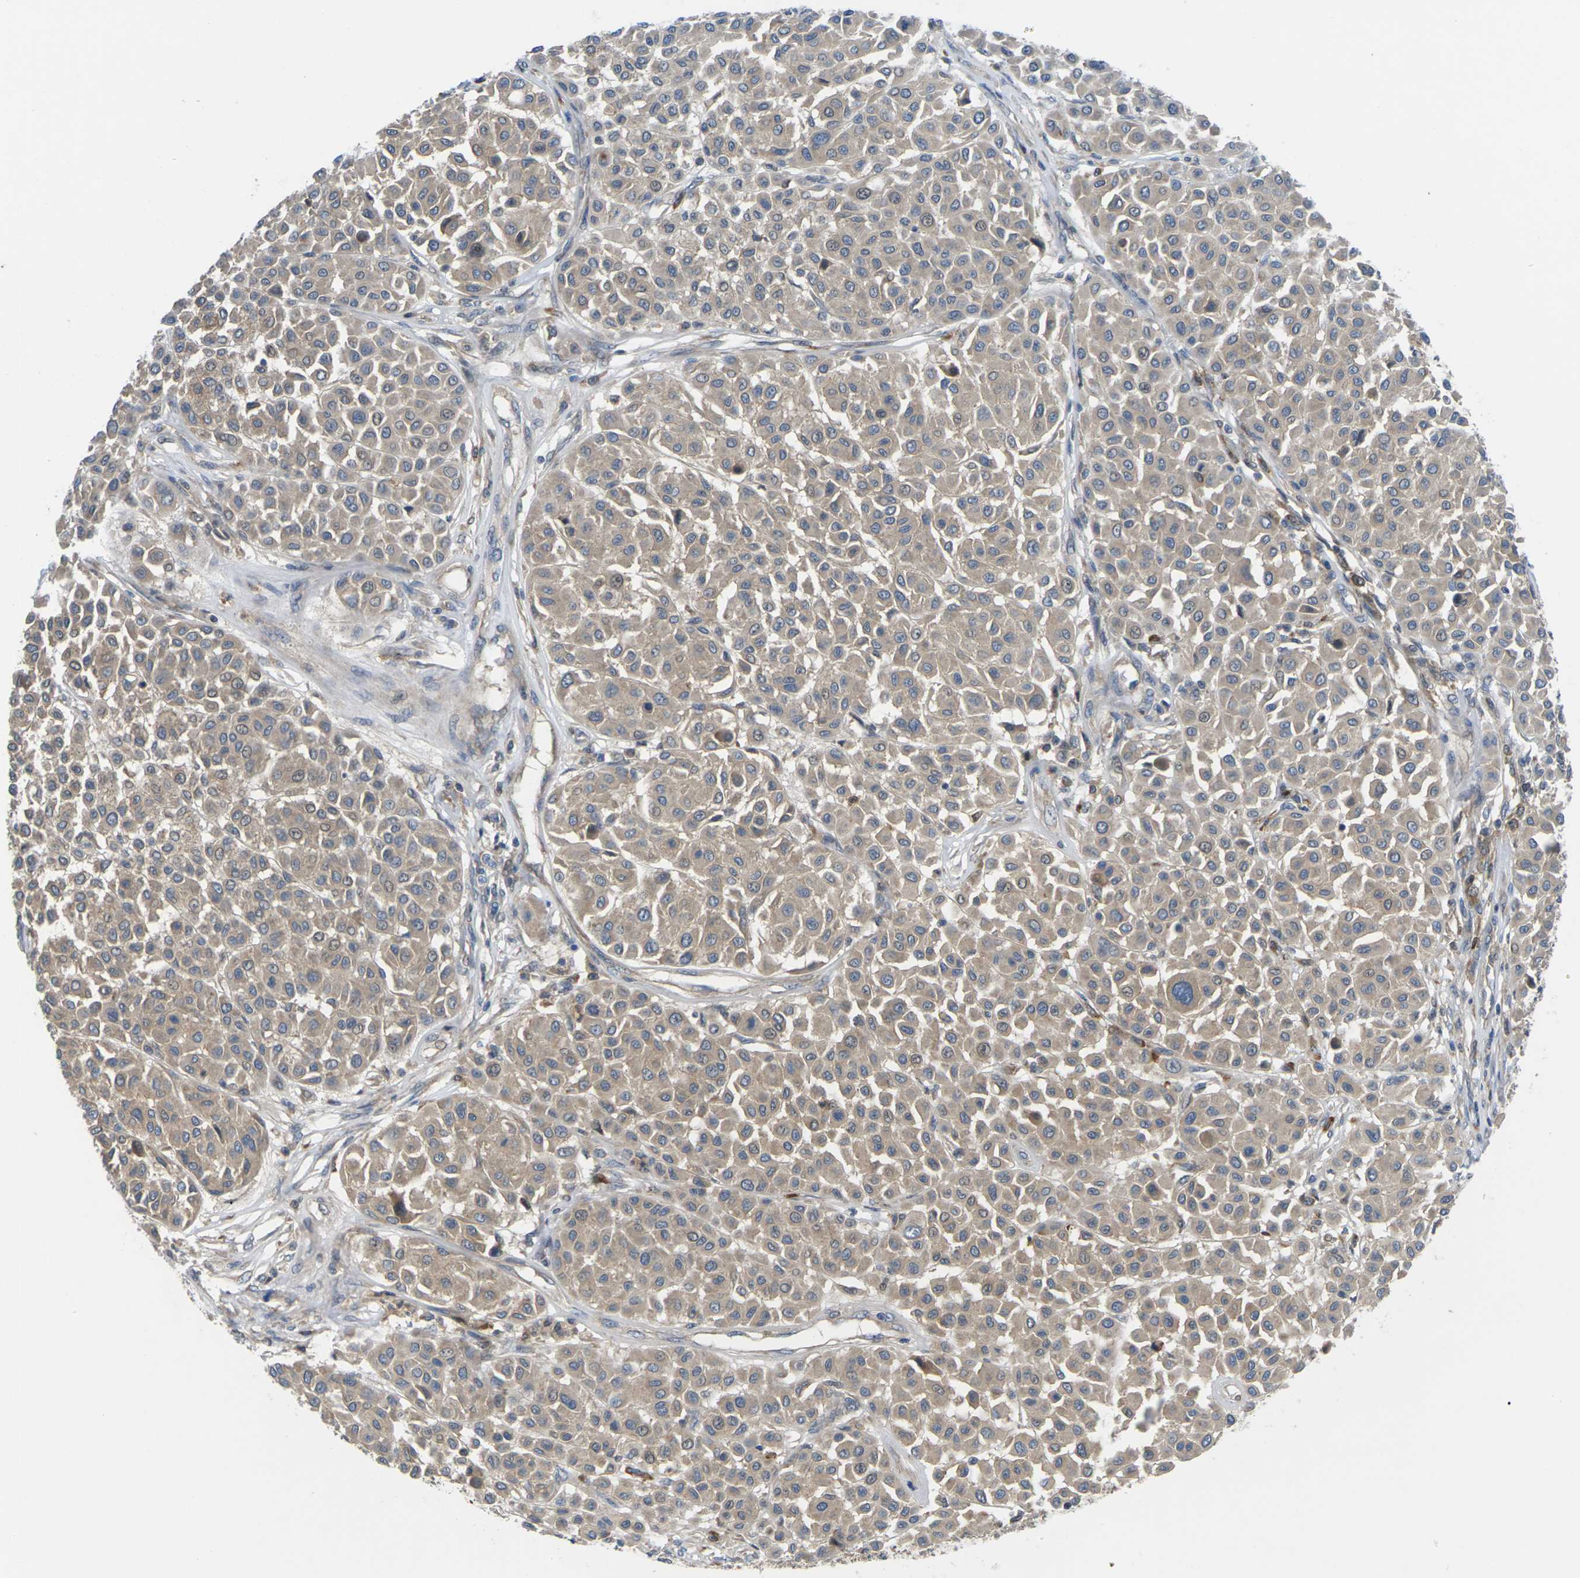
{"staining": {"intensity": "weak", "quantity": ">75%", "location": "cytoplasmic/membranous"}, "tissue": "melanoma", "cell_type": "Tumor cells", "image_type": "cancer", "snomed": [{"axis": "morphology", "description": "Malignant melanoma, Metastatic site"}, {"axis": "topography", "description": "Soft tissue"}], "caption": "This histopathology image shows IHC staining of malignant melanoma (metastatic site), with low weak cytoplasmic/membranous positivity in about >75% of tumor cells.", "gene": "TIAM1", "patient": {"sex": "male", "age": 41}}